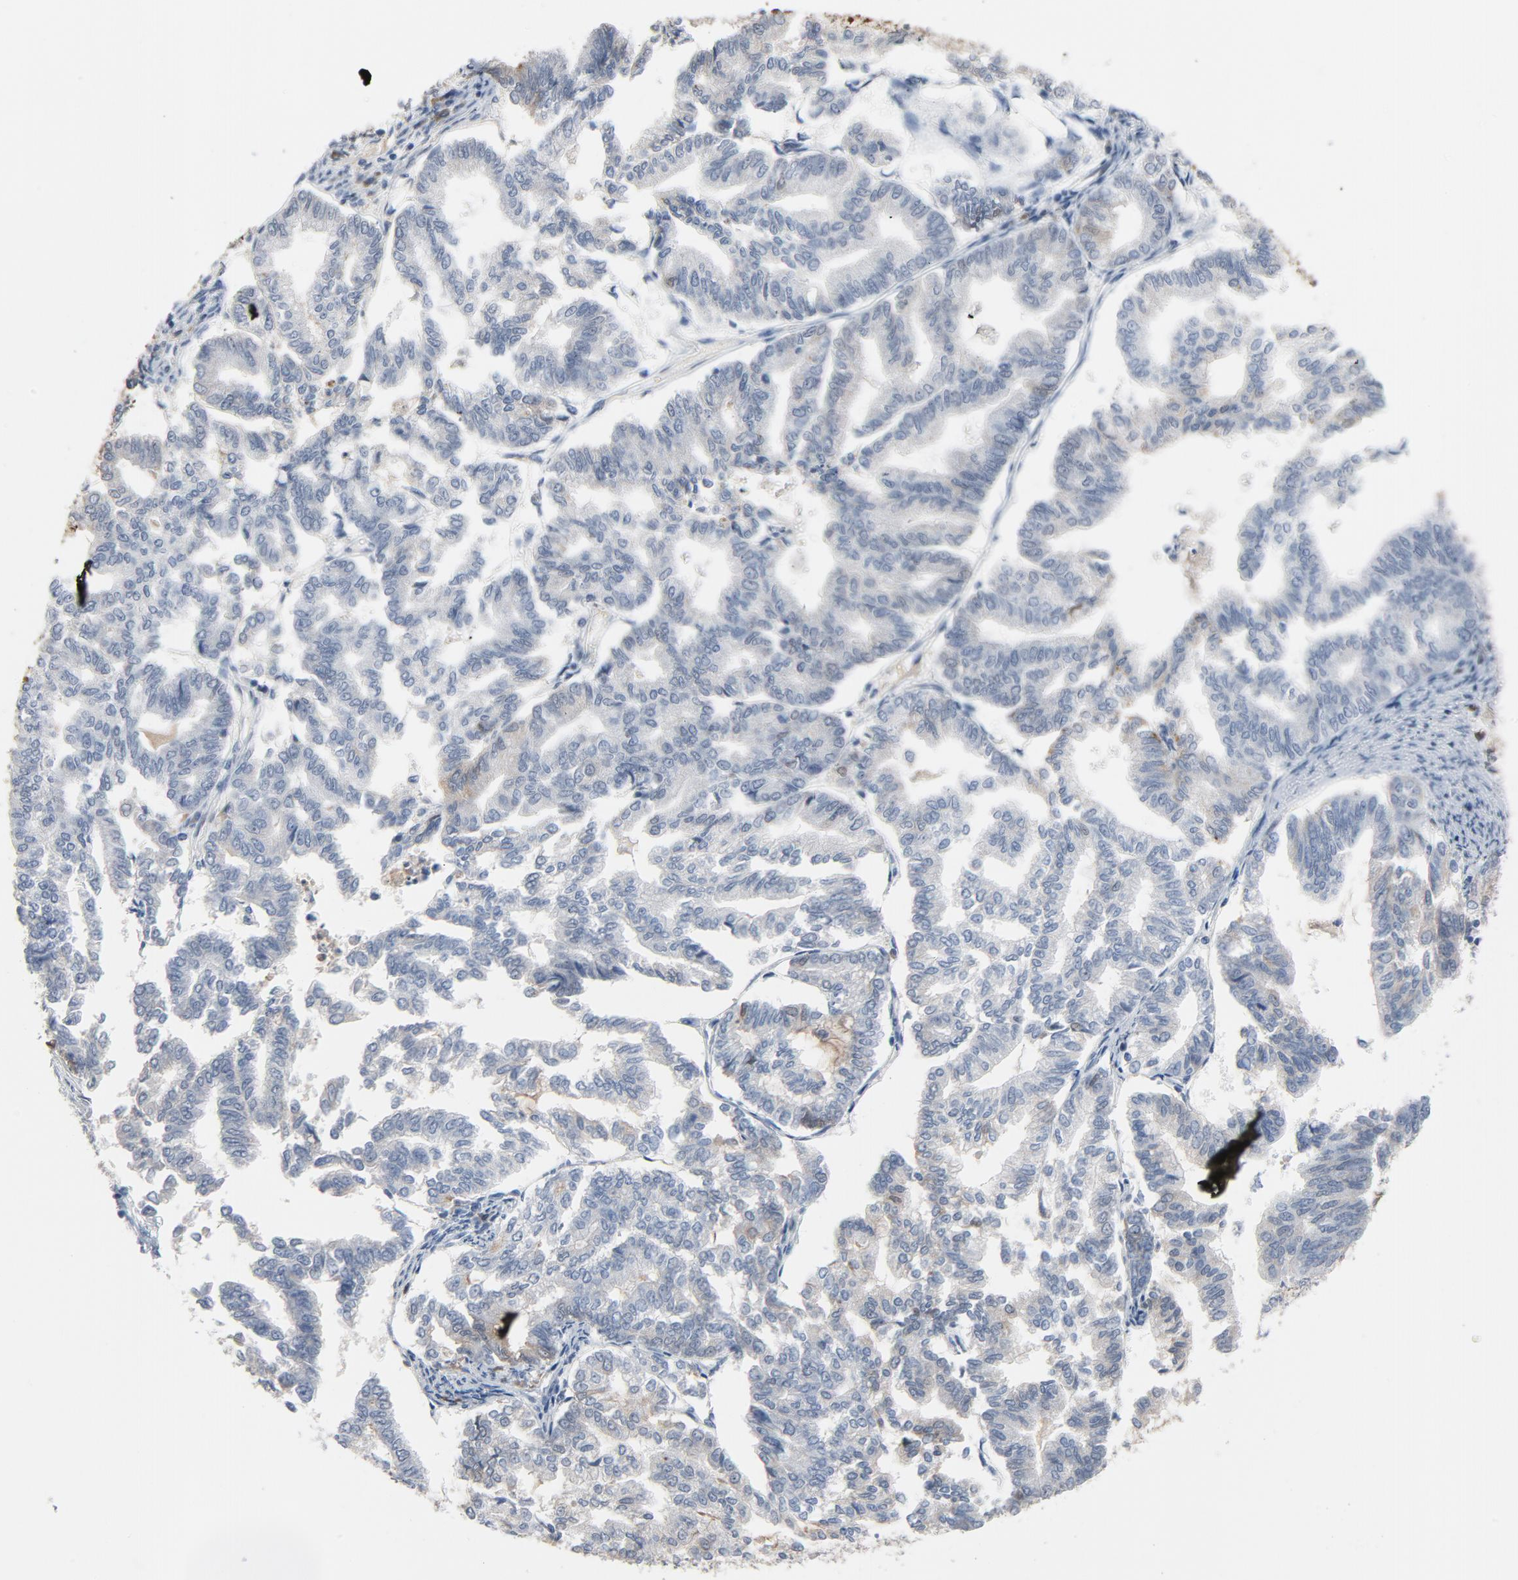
{"staining": {"intensity": "negative", "quantity": "none", "location": "none"}, "tissue": "endometrial cancer", "cell_type": "Tumor cells", "image_type": "cancer", "snomed": [{"axis": "morphology", "description": "Adenocarcinoma, NOS"}, {"axis": "topography", "description": "Endometrium"}], "caption": "Tumor cells are negative for brown protein staining in endometrial cancer. The staining was performed using DAB to visualize the protein expression in brown, while the nuclei were stained in blue with hematoxylin (Magnification: 20x).", "gene": "FOXP1", "patient": {"sex": "female", "age": 79}}